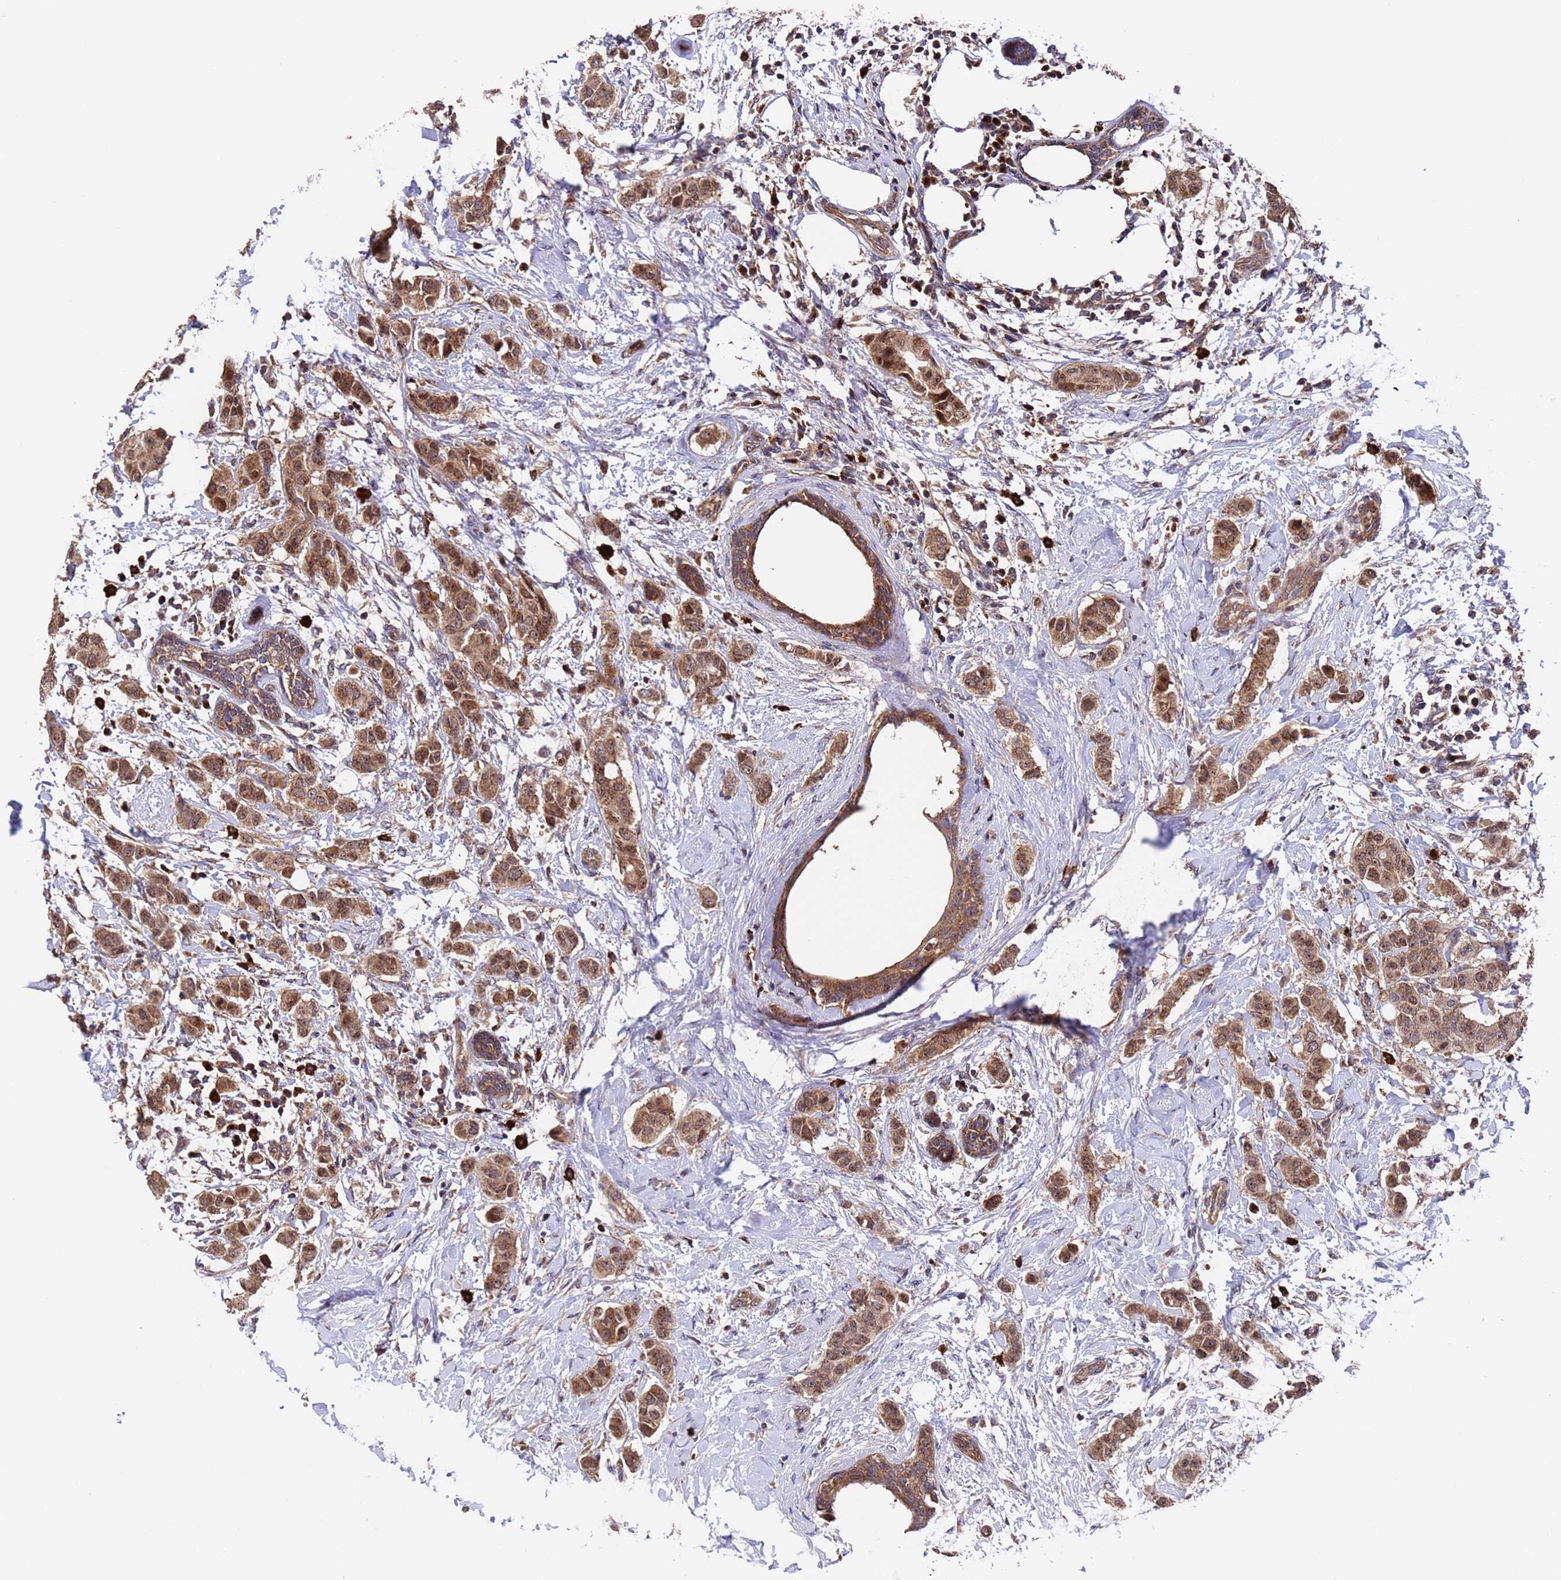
{"staining": {"intensity": "moderate", "quantity": ">75%", "location": "cytoplasmic/membranous,nuclear"}, "tissue": "breast cancer", "cell_type": "Tumor cells", "image_type": "cancer", "snomed": [{"axis": "morphology", "description": "Duct carcinoma"}, {"axis": "topography", "description": "Breast"}], "caption": "Protein staining of breast intraductal carcinoma tissue exhibits moderate cytoplasmic/membranous and nuclear staining in approximately >75% of tumor cells.", "gene": "TSR3", "patient": {"sex": "female", "age": 40}}